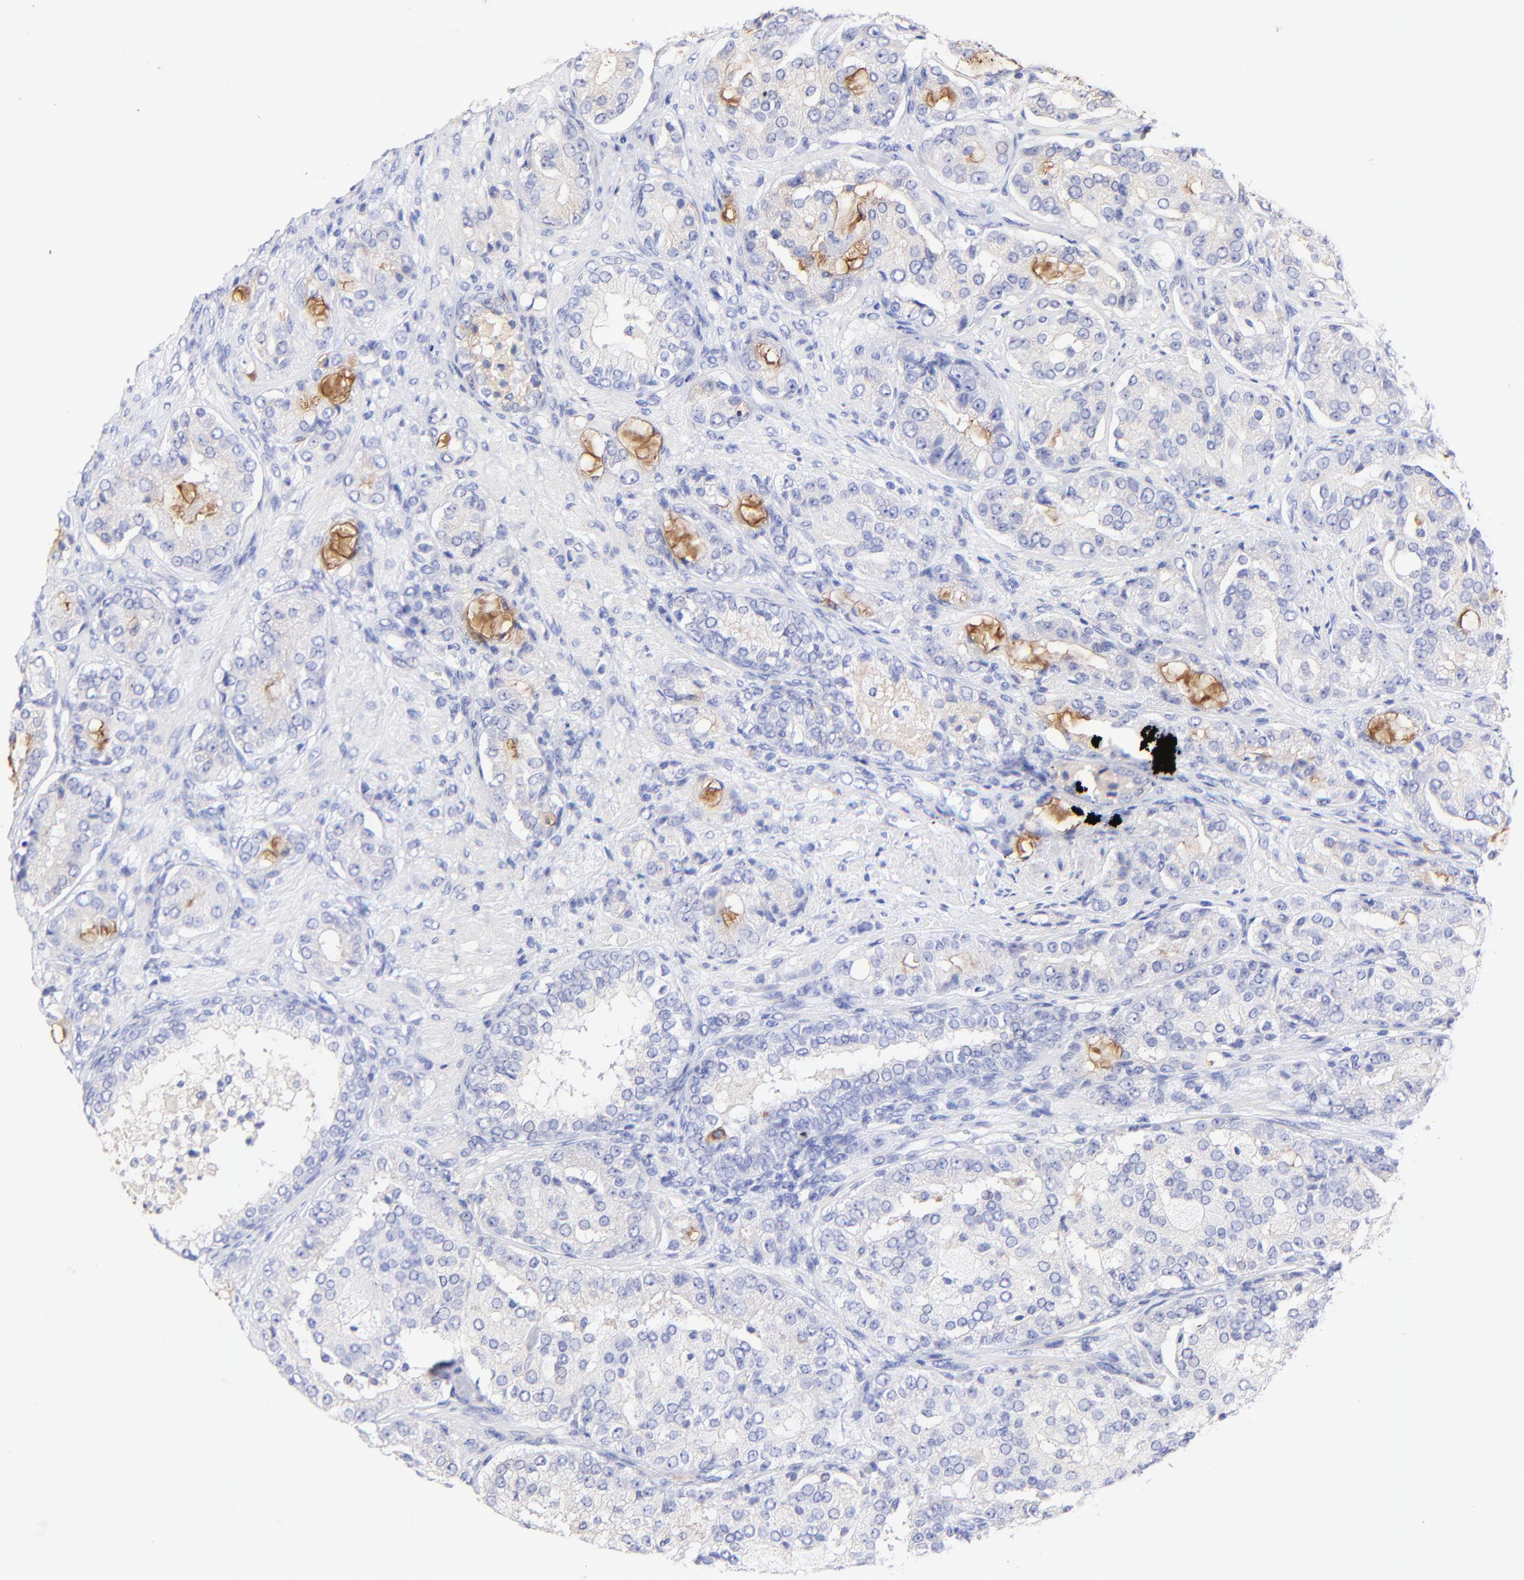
{"staining": {"intensity": "negative", "quantity": "none", "location": "none"}, "tissue": "prostate cancer", "cell_type": "Tumor cells", "image_type": "cancer", "snomed": [{"axis": "morphology", "description": "Adenocarcinoma, High grade"}, {"axis": "topography", "description": "Prostate"}], "caption": "A micrograph of human prostate cancer (high-grade adenocarcinoma) is negative for staining in tumor cells.", "gene": "RAB3A", "patient": {"sex": "male", "age": 72}}